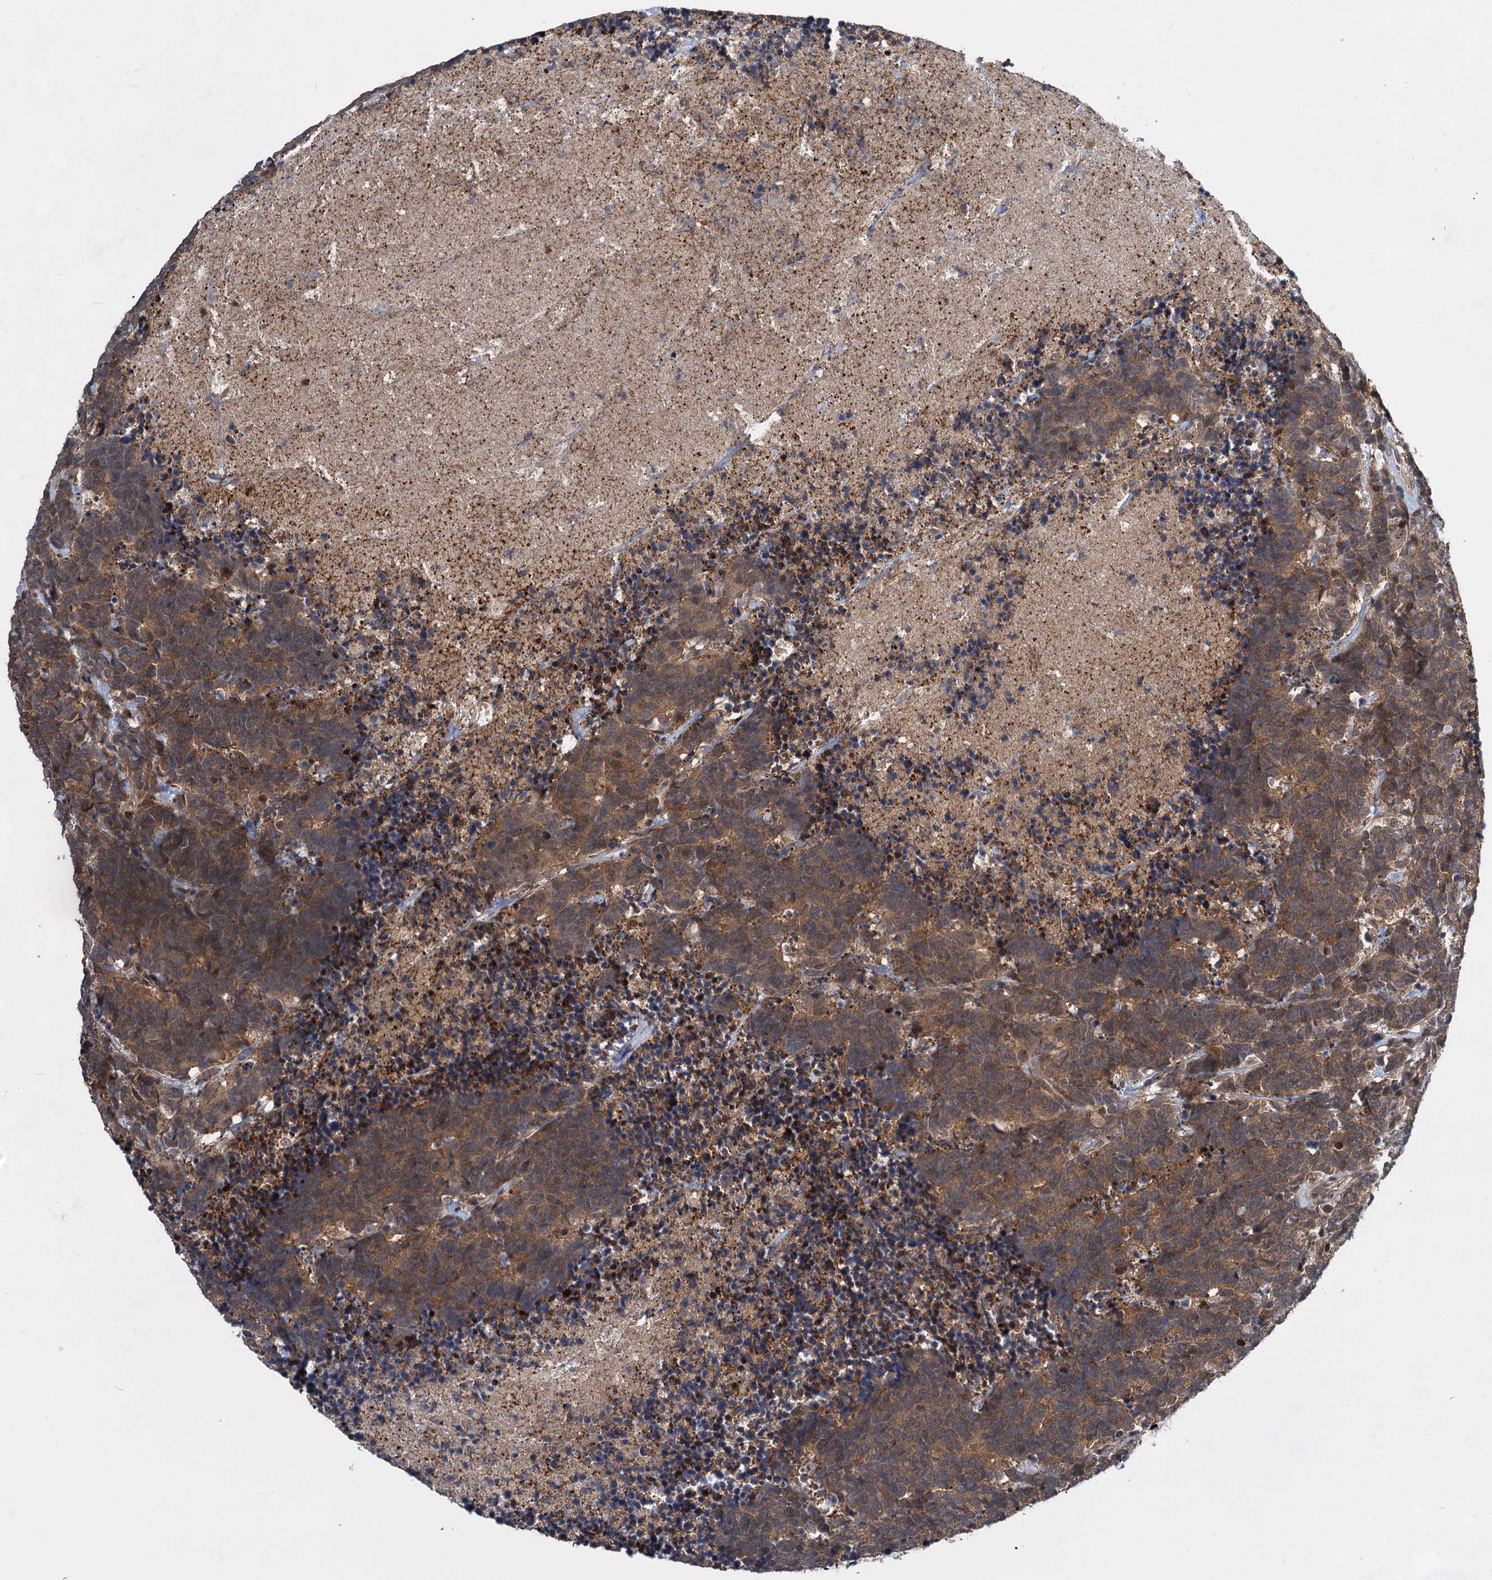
{"staining": {"intensity": "moderate", "quantity": ">75%", "location": "cytoplasmic/membranous"}, "tissue": "carcinoid", "cell_type": "Tumor cells", "image_type": "cancer", "snomed": [{"axis": "morphology", "description": "Carcinoma, NOS"}, {"axis": "morphology", "description": "Carcinoid, malignant, NOS"}, {"axis": "topography", "description": "Urinary bladder"}], "caption": "High-power microscopy captured an immunohistochemistry photomicrograph of carcinoid (malignant), revealing moderate cytoplasmic/membranous staining in about >75% of tumor cells.", "gene": "GPBP1", "patient": {"sex": "male", "age": 57}}